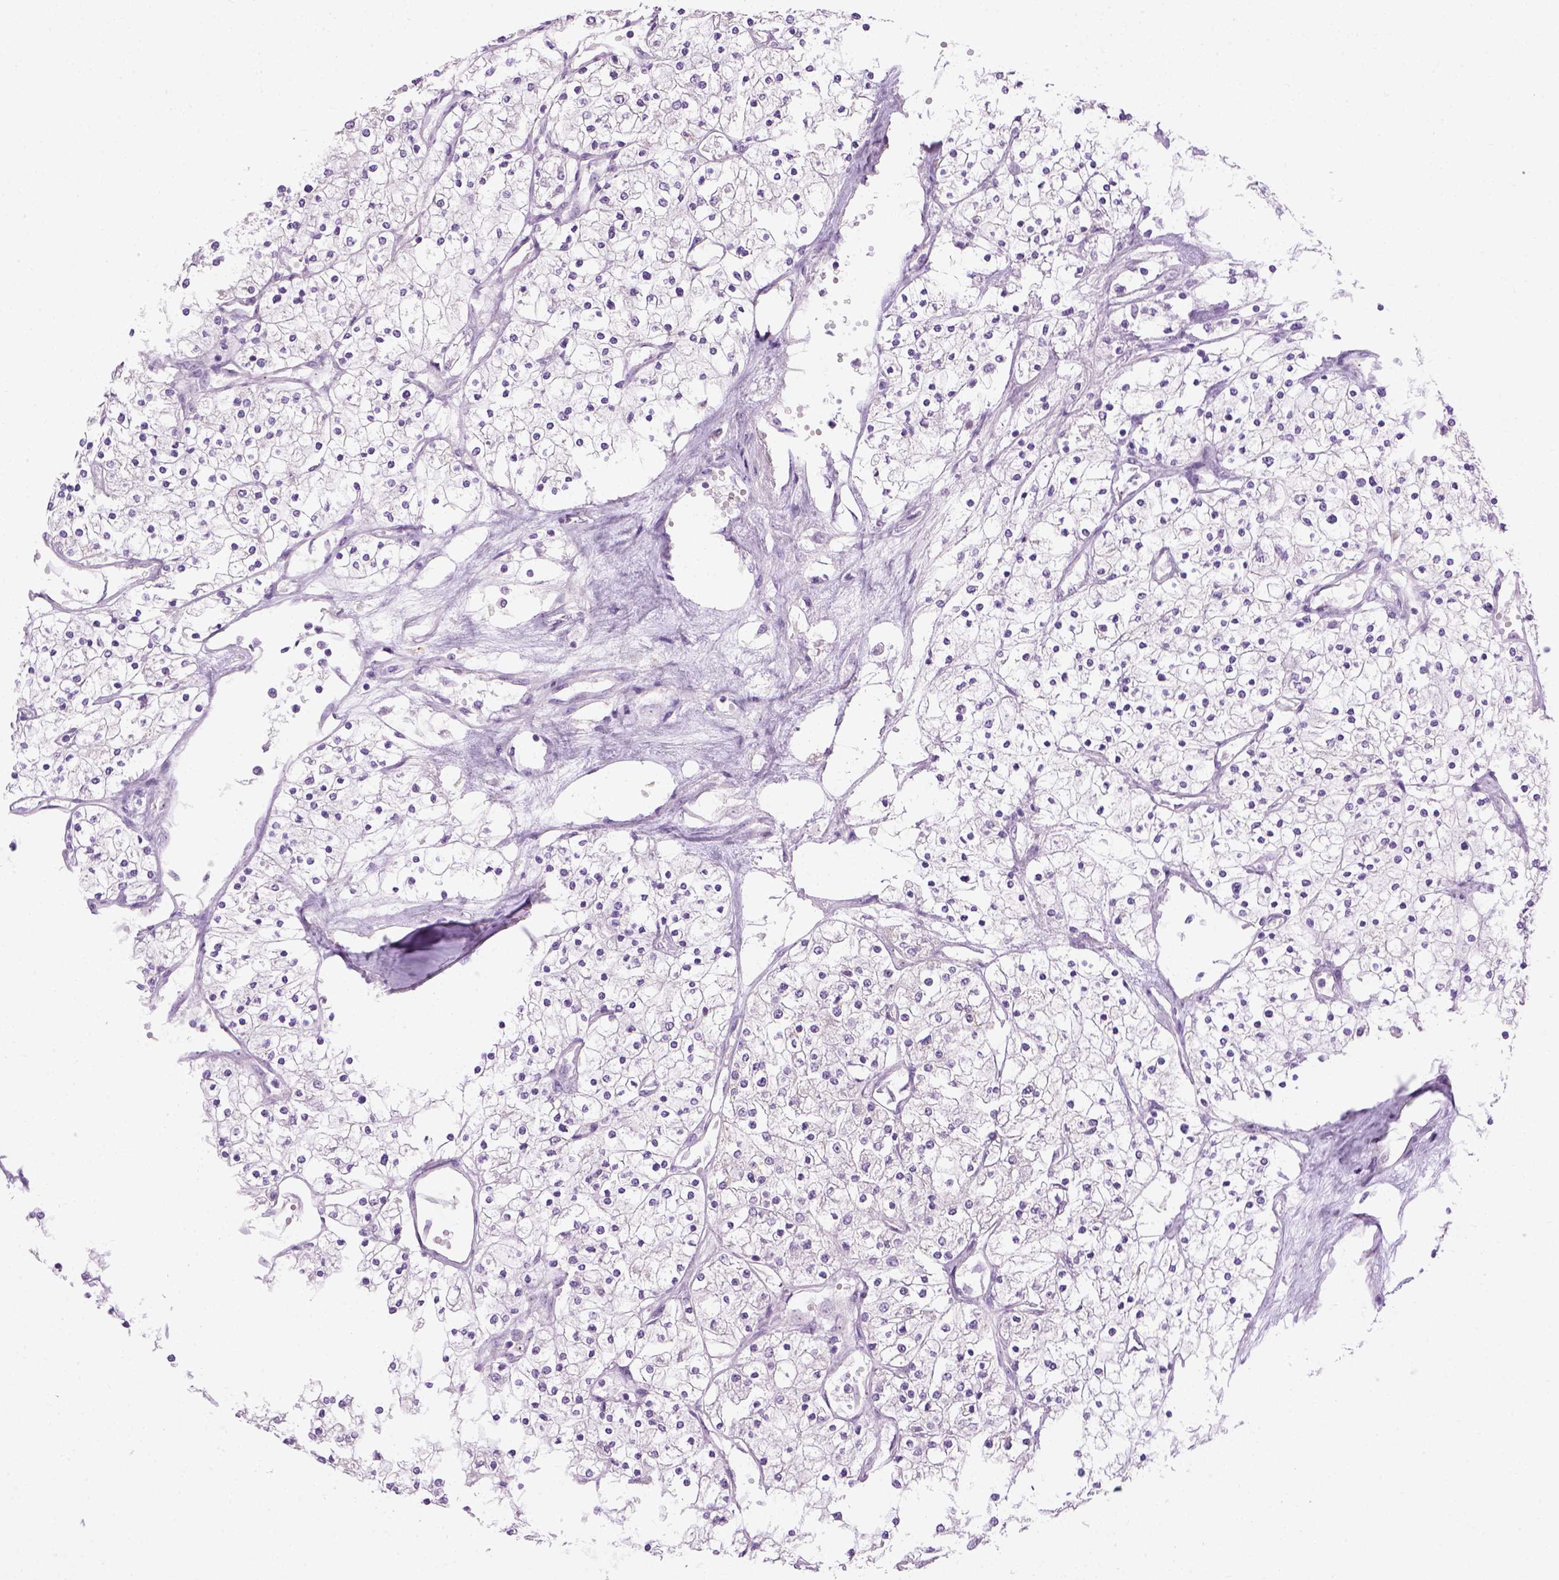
{"staining": {"intensity": "negative", "quantity": "none", "location": "none"}, "tissue": "renal cancer", "cell_type": "Tumor cells", "image_type": "cancer", "snomed": [{"axis": "morphology", "description": "Adenocarcinoma, NOS"}, {"axis": "topography", "description": "Kidney"}], "caption": "DAB immunohistochemical staining of renal adenocarcinoma demonstrates no significant positivity in tumor cells.", "gene": "UTP4", "patient": {"sex": "male", "age": 80}}